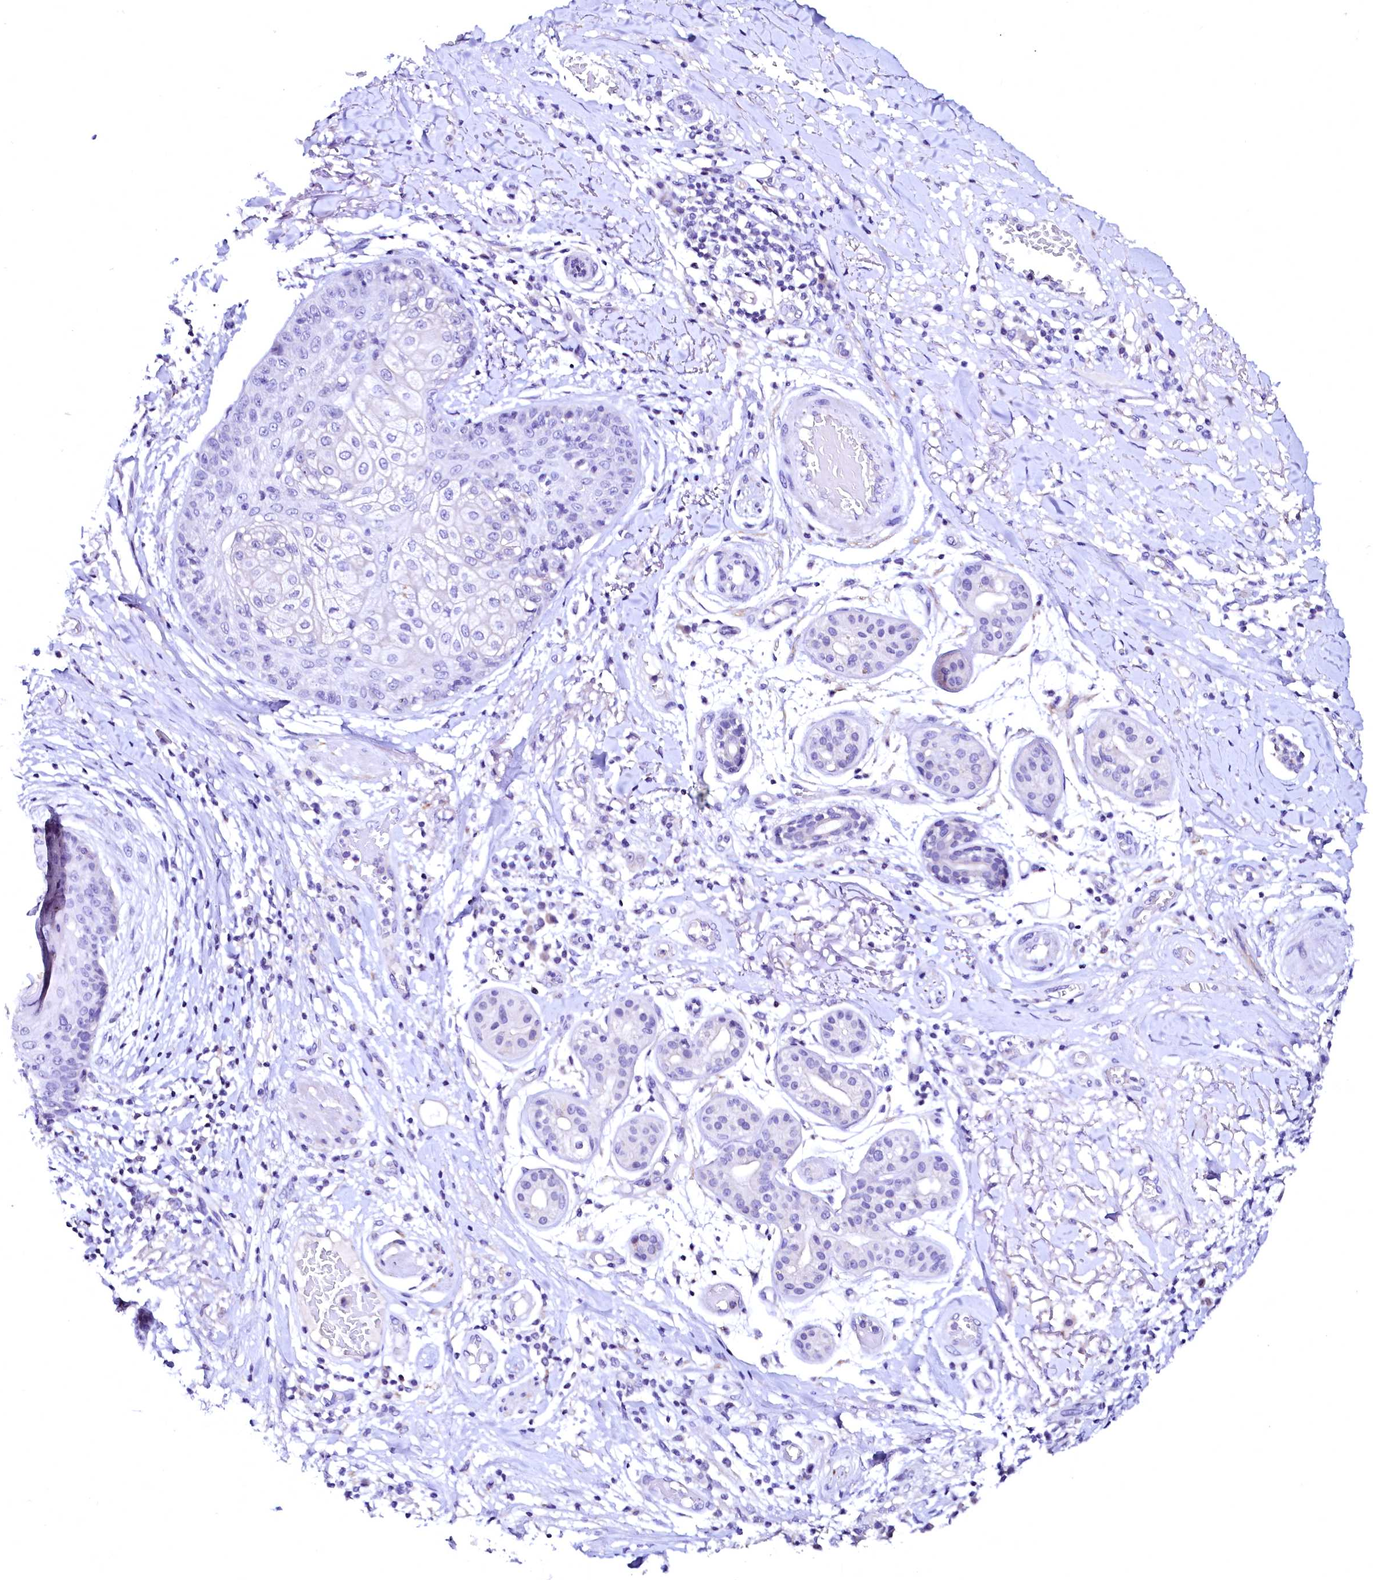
{"staining": {"intensity": "negative", "quantity": "none", "location": "none"}, "tissue": "skin cancer", "cell_type": "Tumor cells", "image_type": "cancer", "snomed": [{"axis": "morphology", "description": "Squamous cell carcinoma, NOS"}, {"axis": "topography", "description": "Skin"}], "caption": "Photomicrograph shows no protein staining in tumor cells of skin cancer tissue.", "gene": "NALF1", "patient": {"sex": "female", "age": 88}}